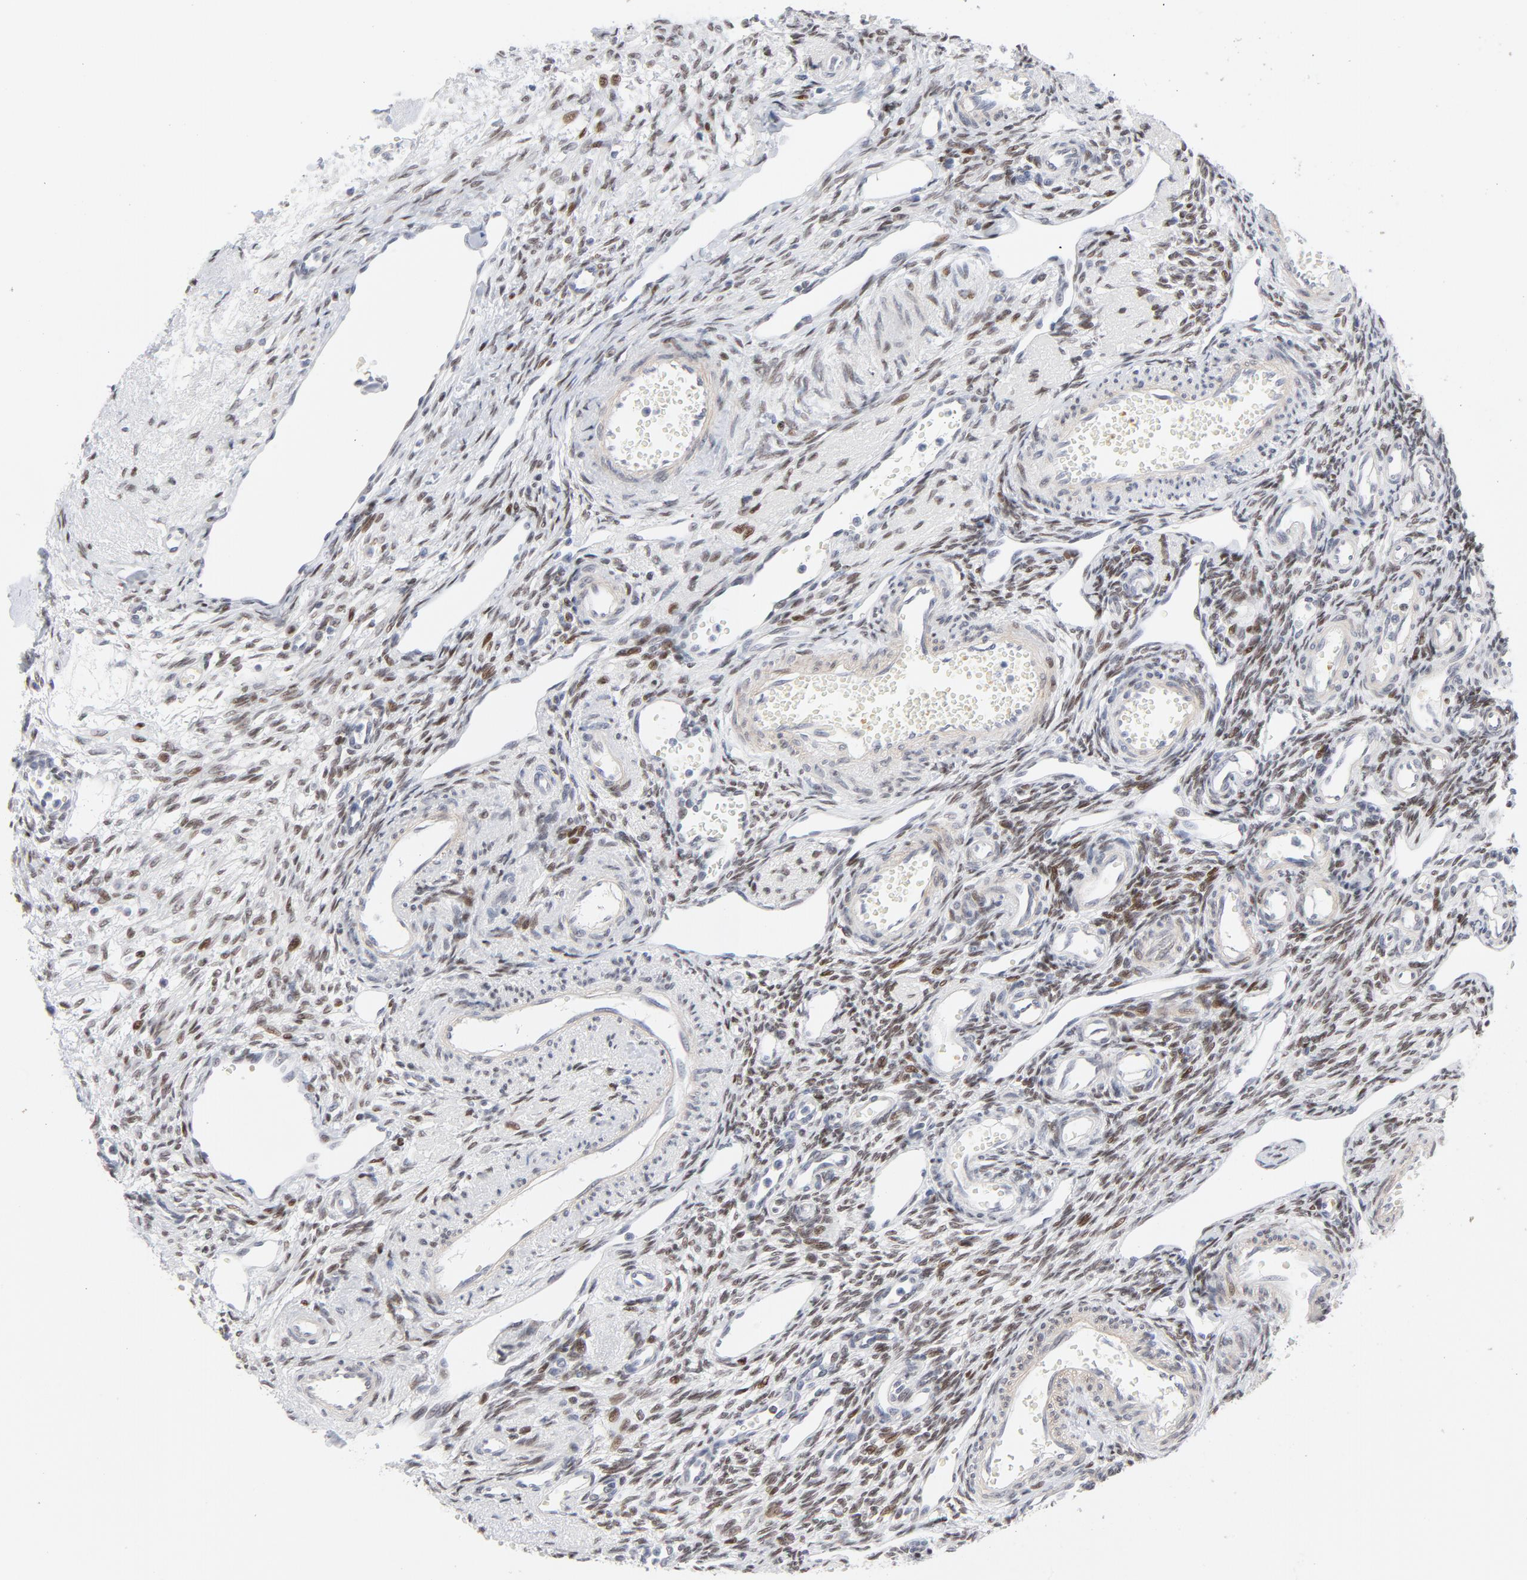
{"staining": {"intensity": "negative", "quantity": "none", "location": "none"}, "tissue": "ovary", "cell_type": "Follicle cells", "image_type": "normal", "snomed": [{"axis": "morphology", "description": "Normal tissue, NOS"}, {"axis": "topography", "description": "Ovary"}], "caption": "Immunohistochemistry (IHC) of benign human ovary reveals no positivity in follicle cells.", "gene": "NFIC", "patient": {"sex": "female", "age": 33}}